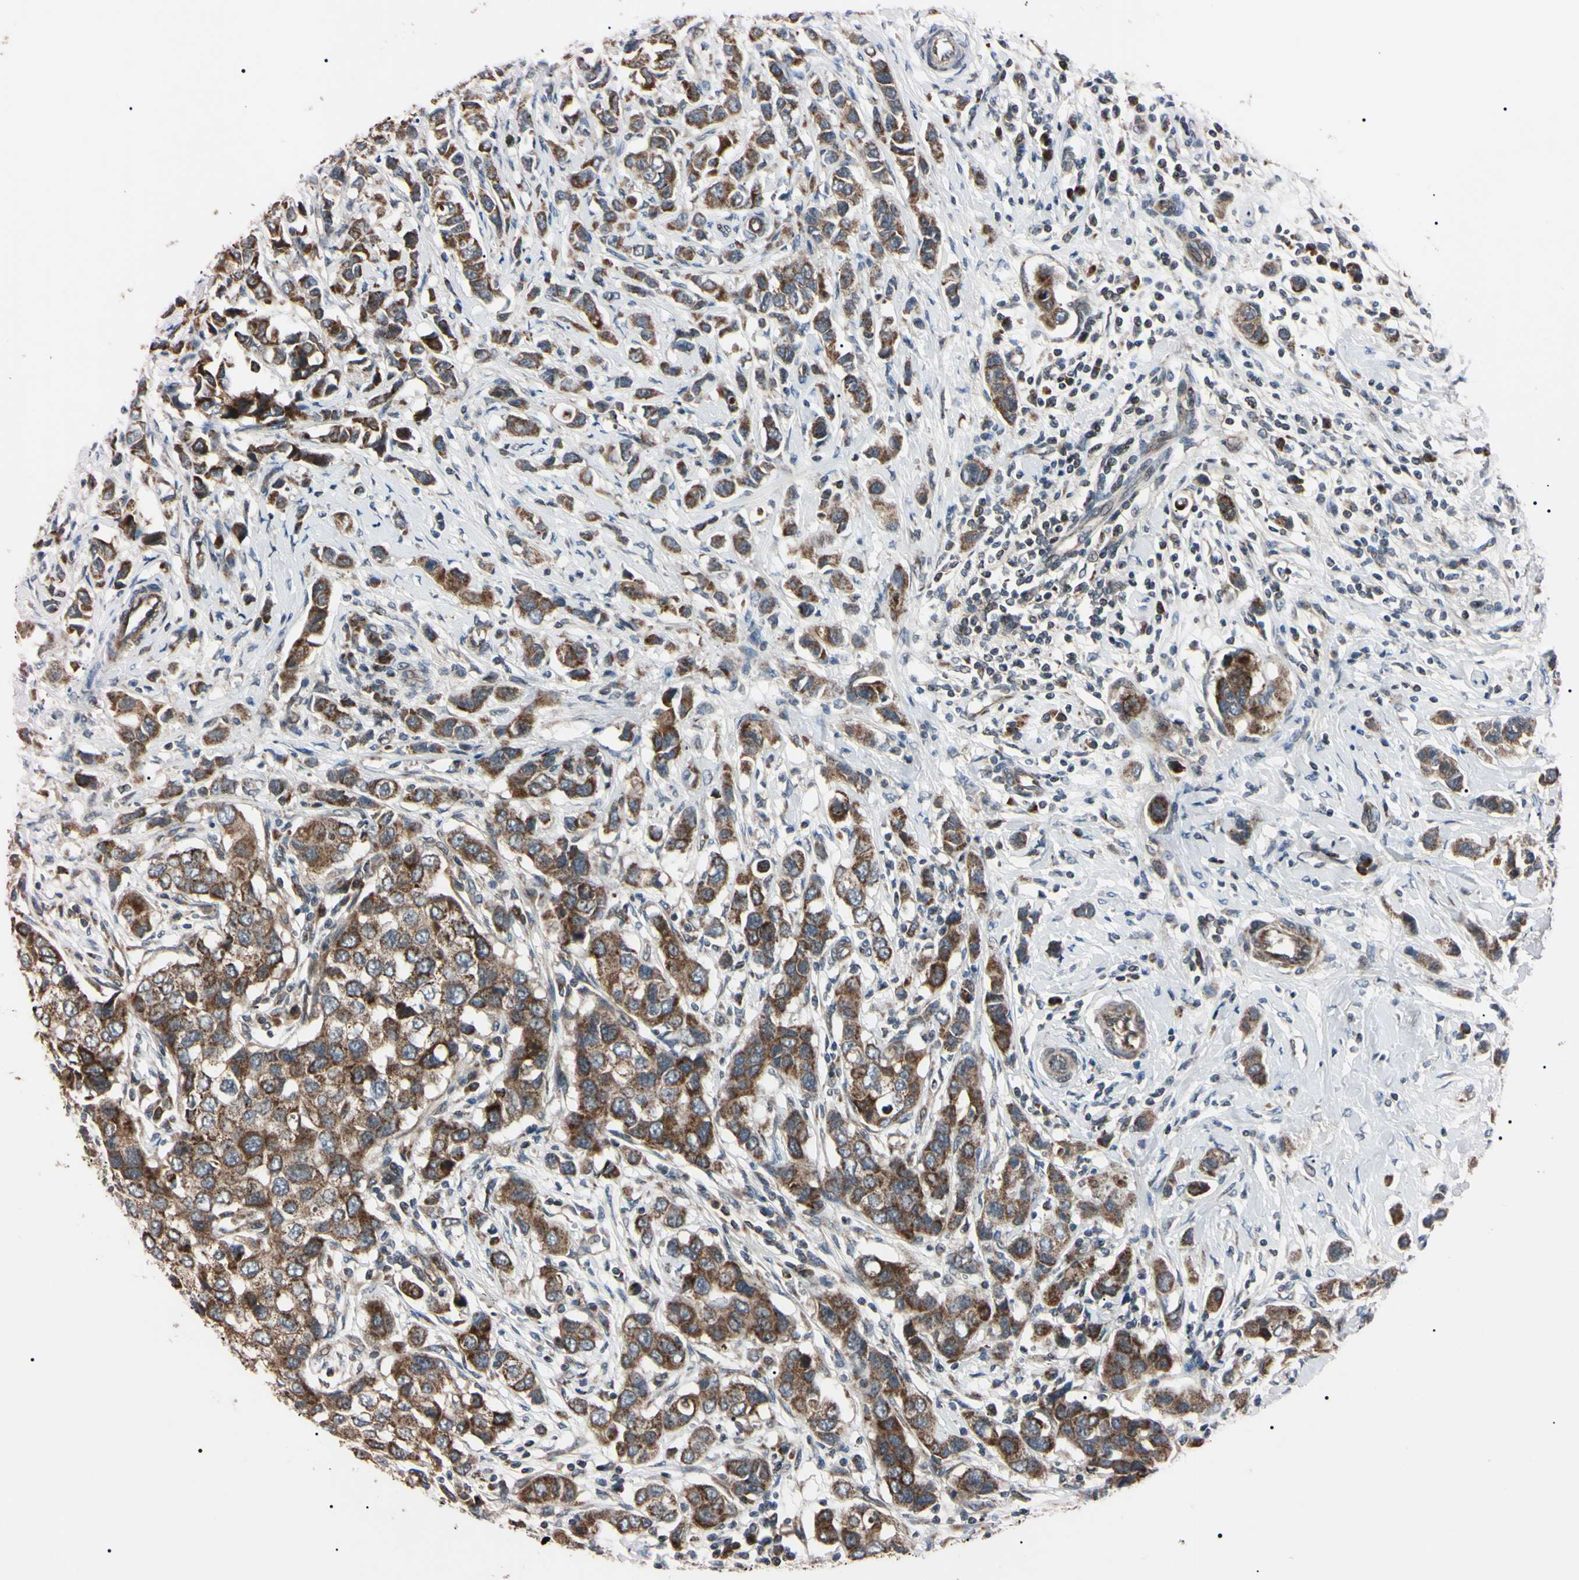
{"staining": {"intensity": "moderate", "quantity": ">75%", "location": "cytoplasmic/membranous"}, "tissue": "breast cancer", "cell_type": "Tumor cells", "image_type": "cancer", "snomed": [{"axis": "morphology", "description": "Normal tissue, NOS"}, {"axis": "morphology", "description": "Duct carcinoma"}, {"axis": "topography", "description": "Breast"}], "caption": "Immunohistochemistry (IHC) photomicrograph of neoplastic tissue: human infiltrating ductal carcinoma (breast) stained using immunohistochemistry displays medium levels of moderate protein expression localized specifically in the cytoplasmic/membranous of tumor cells, appearing as a cytoplasmic/membranous brown color.", "gene": "TNFRSF1A", "patient": {"sex": "female", "age": 50}}